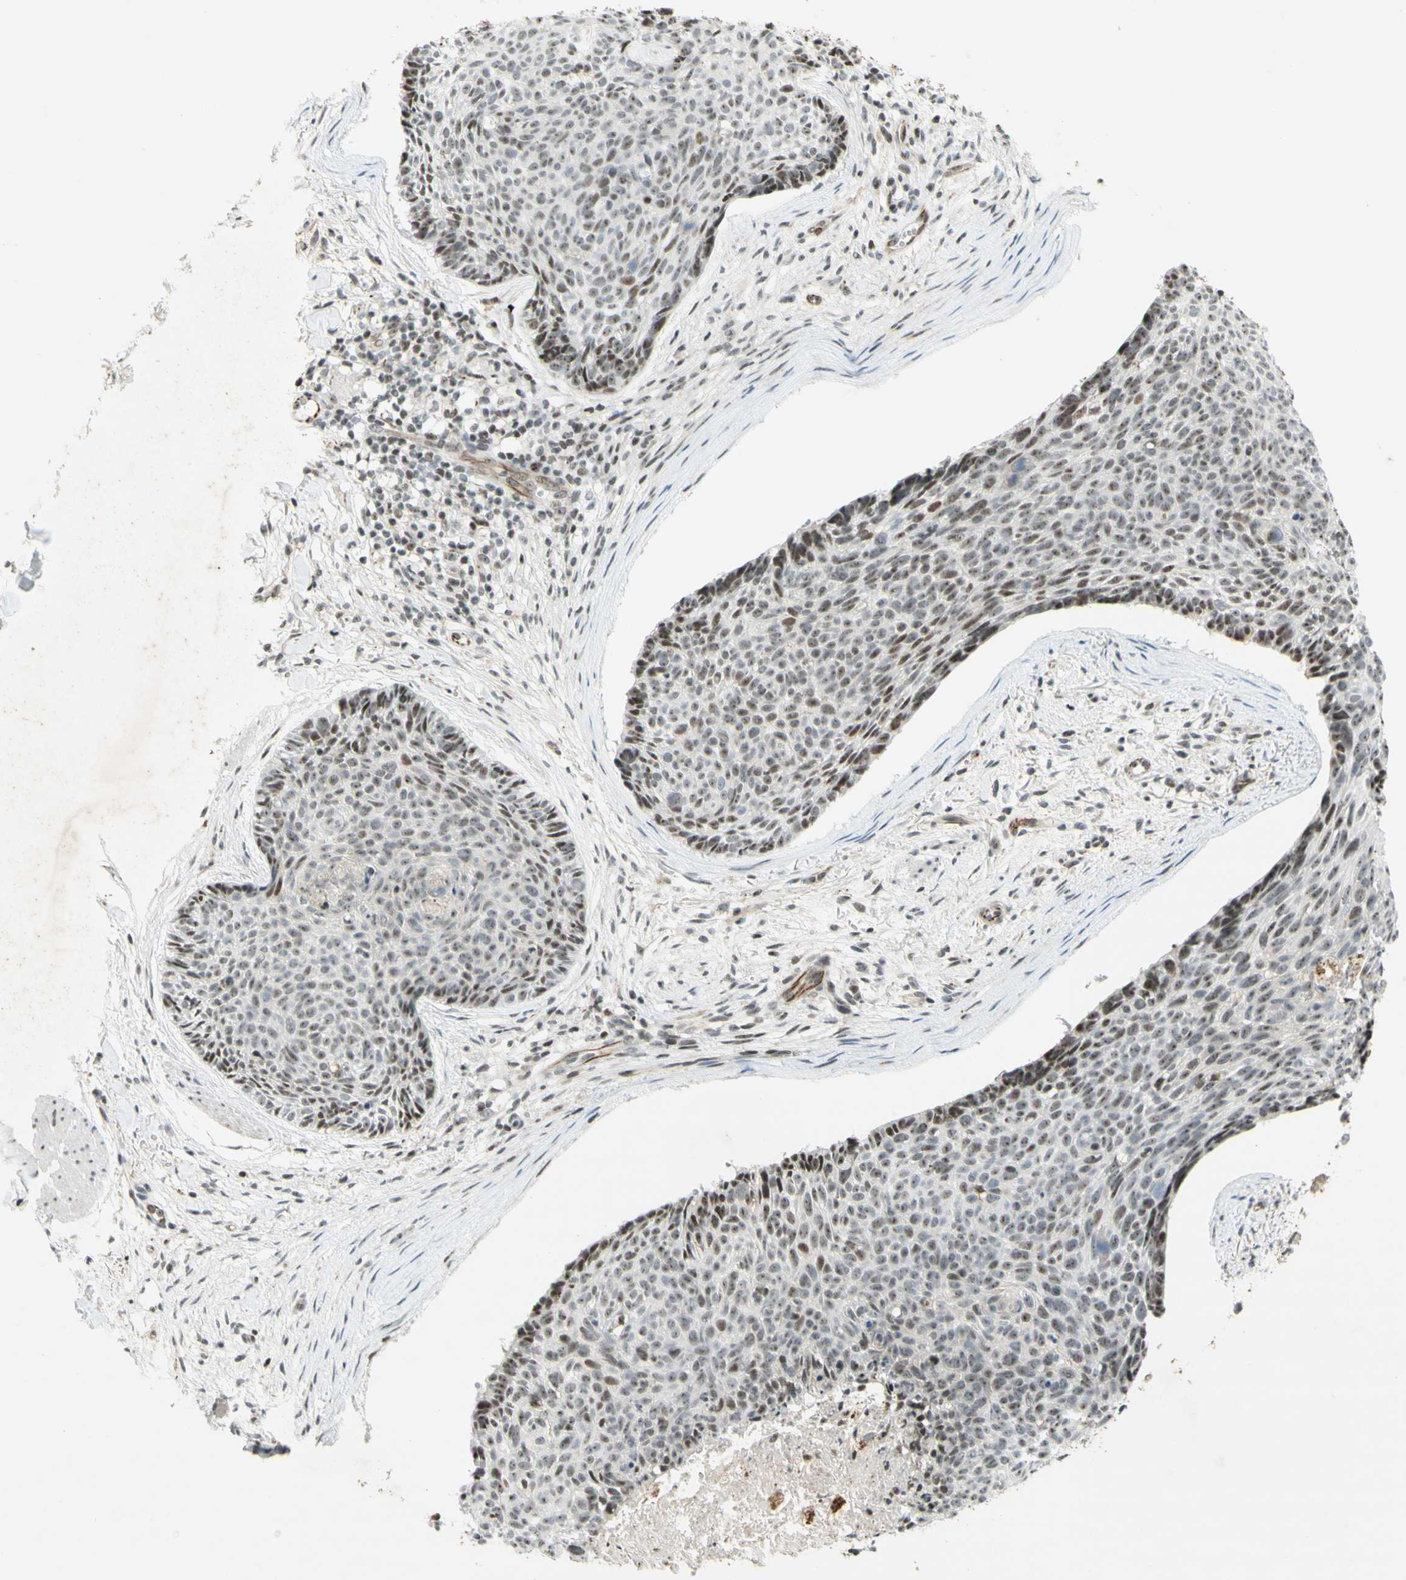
{"staining": {"intensity": "moderate", "quantity": ">75%", "location": "nuclear"}, "tissue": "skin cancer", "cell_type": "Tumor cells", "image_type": "cancer", "snomed": [{"axis": "morphology", "description": "Normal tissue, NOS"}, {"axis": "morphology", "description": "Basal cell carcinoma"}, {"axis": "topography", "description": "Skin"}], "caption": "Moderate nuclear protein expression is appreciated in about >75% of tumor cells in skin cancer (basal cell carcinoma).", "gene": "IRF1", "patient": {"sex": "female", "age": 56}}